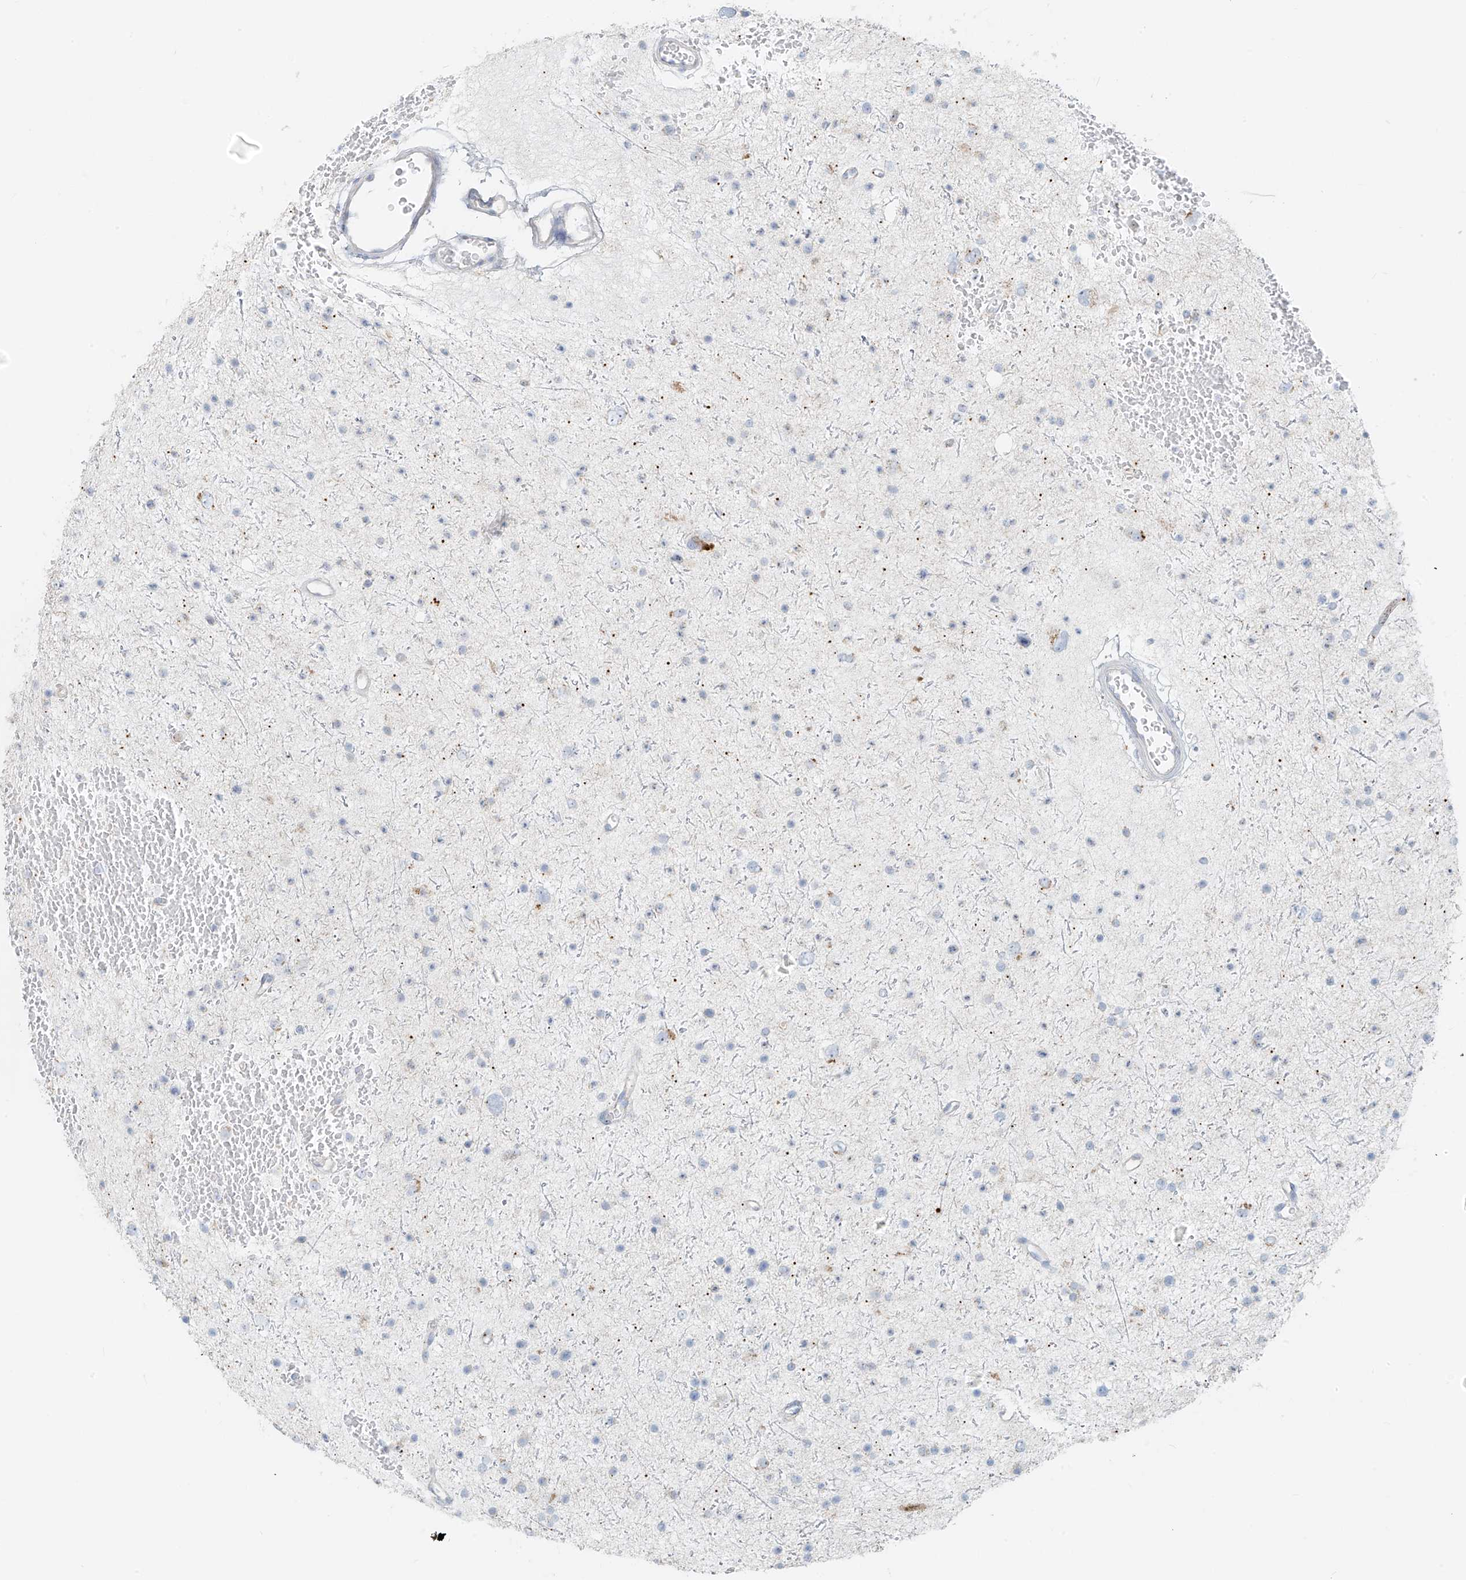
{"staining": {"intensity": "negative", "quantity": "none", "location": "none"}, "tissue": "glioma", "cell_type": "Tumor cells", "image_type": "cancer", "snomed": [{"axis": "morphology", "description": "Glioma, malignant, Low grade"}, {"axis": "topography", "description": "Brain"}], "caption": "Immunohistochemistry histopathology image of human glioma stained for a protein (brown), which exhibits no staining in tumor cells.", "gene": "UST", "patient": {"sex": "female", "age": 37}}